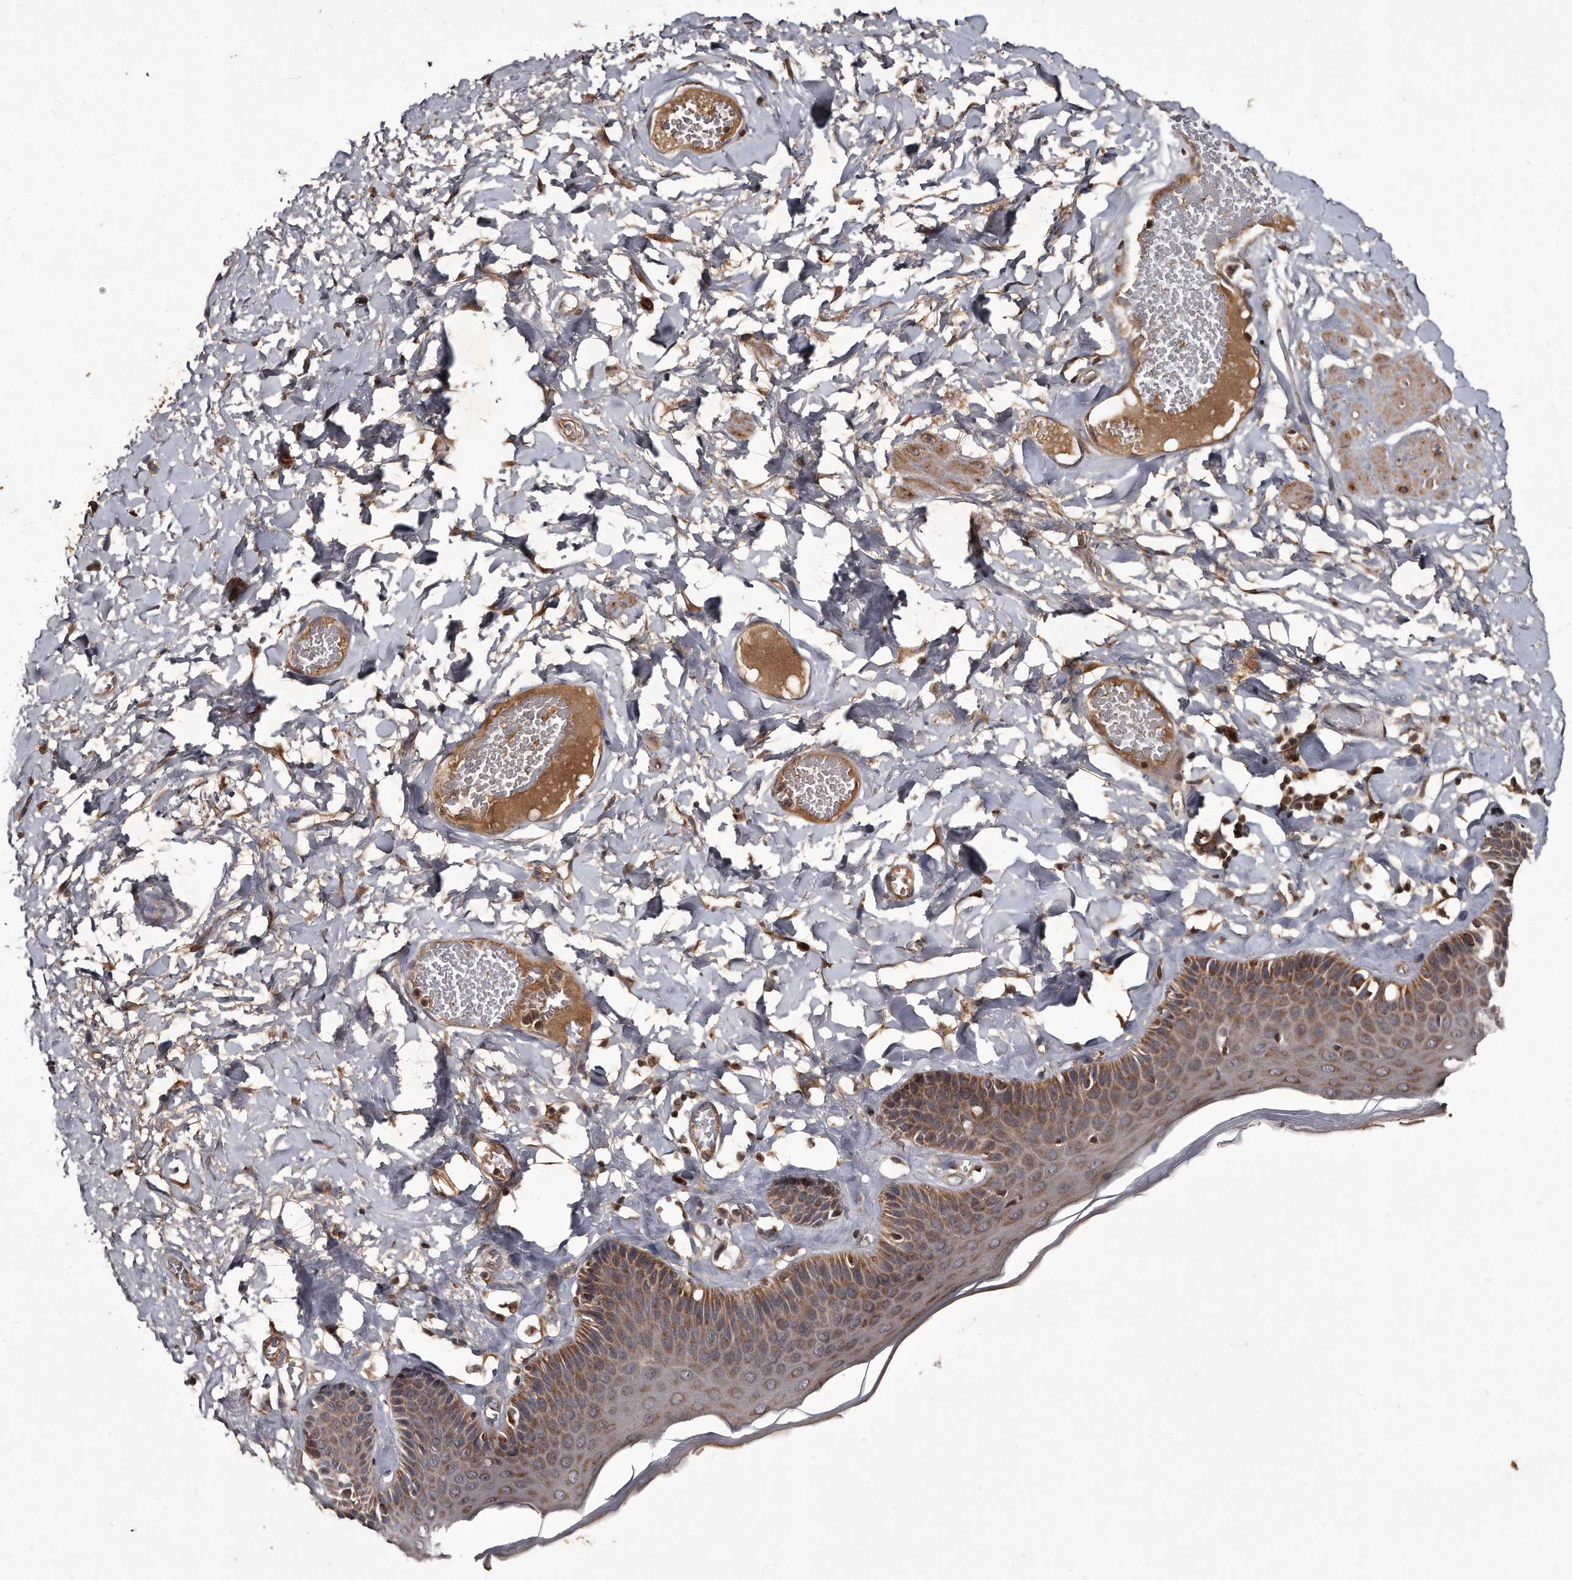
{"staining": {"intensity": "moderate", "quantity": ">75%", "location": "cytoplasmic/membranous"}, "tissue": "skin", "cell_type": "Epidermal cells", "image_type": "normal", "snomed": [{"axis": "morphology", "description": "Normal tissue, NOS"}, {"axis": "topography", "description": "Anal"}], "caption": "Immunohistochemical staining of unremarkable human skin reveals >75% levels of moderate cytoplasmic/membranous protein expression in about >75% of epidermal cells.", "gene": "FAM136A", "patient": {"sex": "male", "age": 69}}